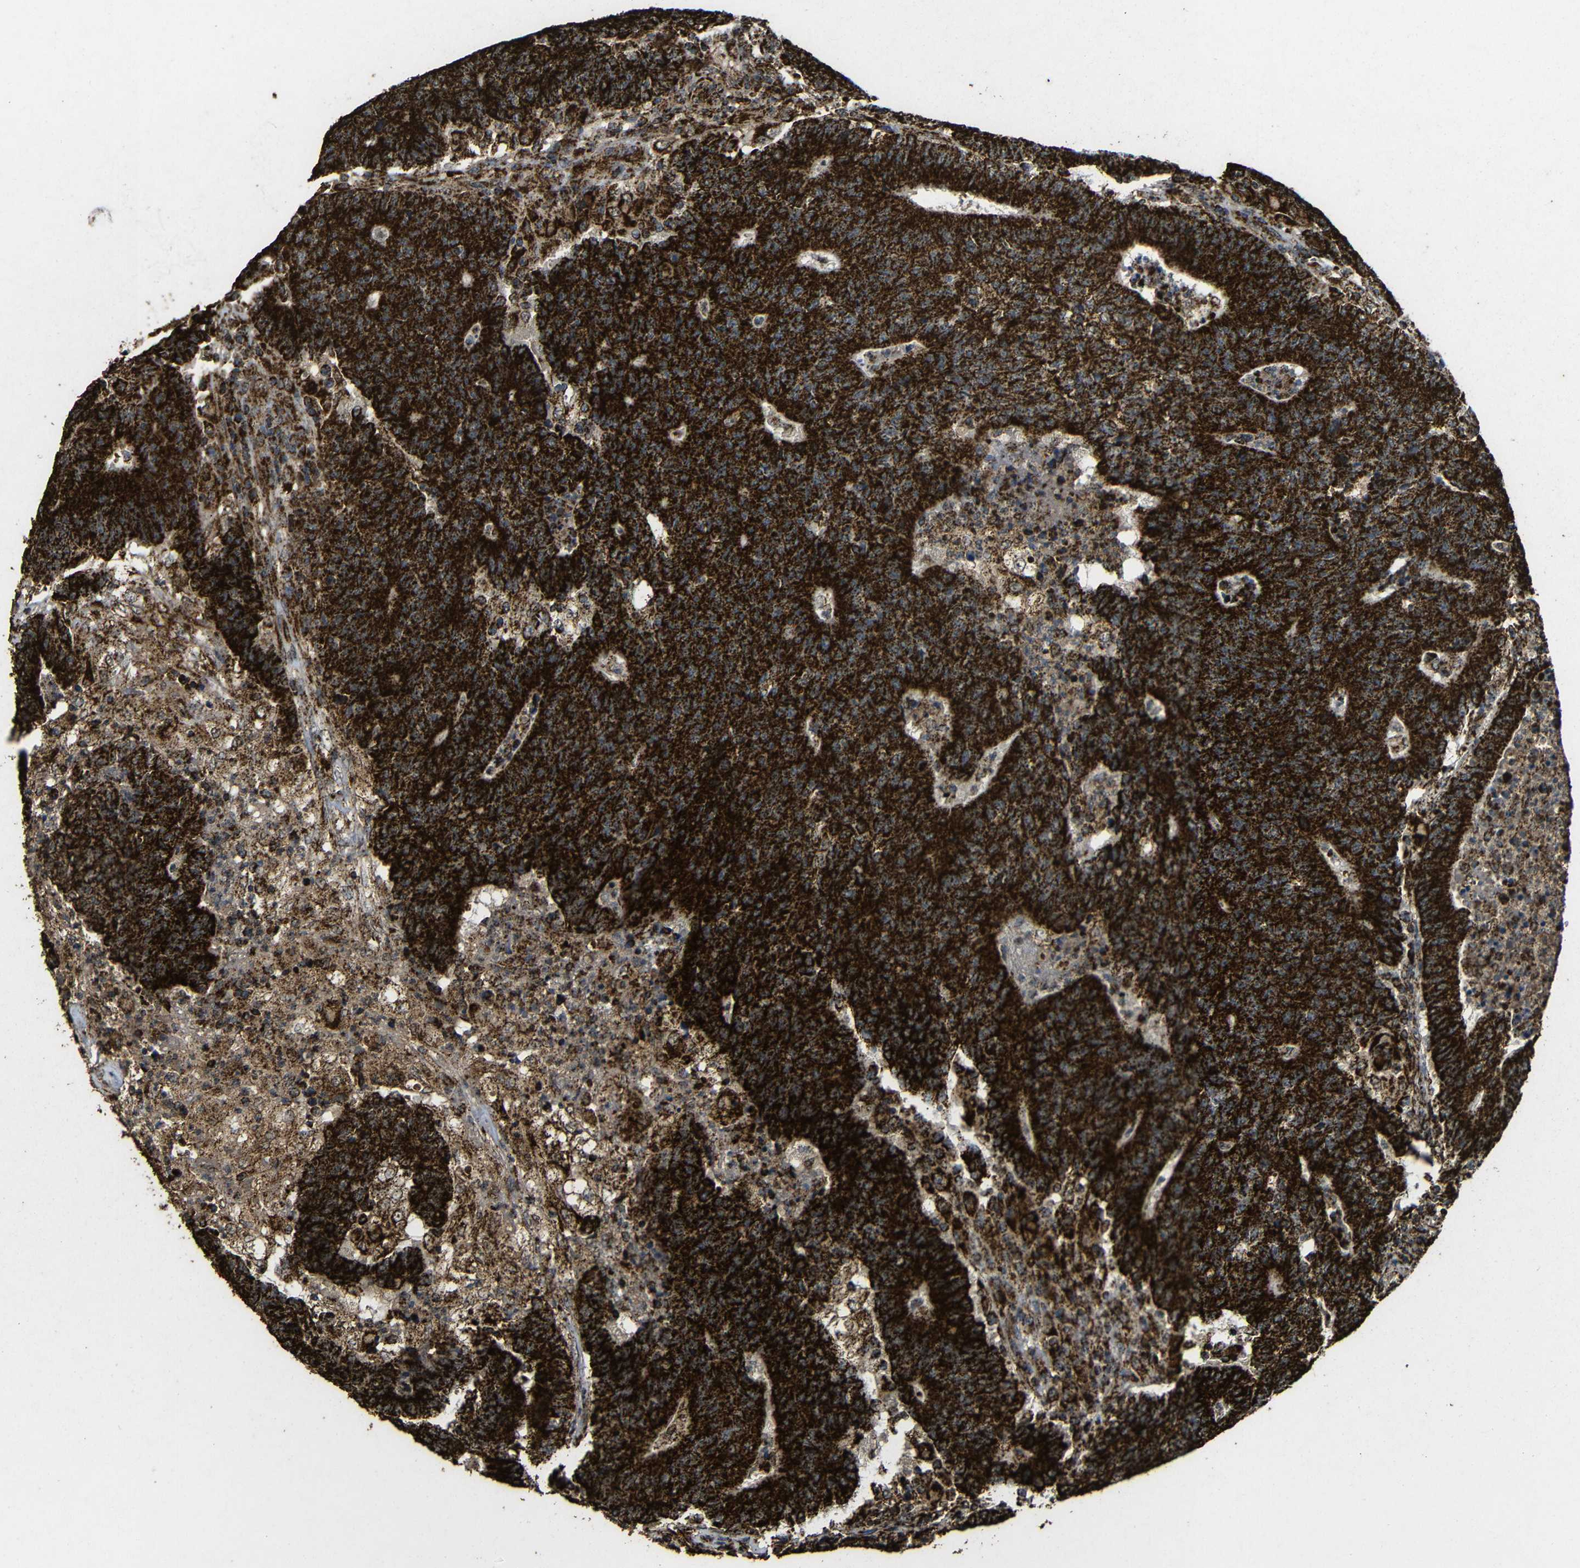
{"staining": {"intensity": "strong", "quantity": ">75%", "location": "cytoplasmic/membranous"}, "tissue": "colorectal cancer", "cell_type": "Tumor cells", "image_type": "cancer", "snomed": [{"axis": "morphology", "description": "Normal tissue, NOS"}, {"axis": "morphology", "description": "Adenocarcinoma, NOS"}, {"axis": "topography", "description": "Colon"}], "caption": "The photomicrograph shows staining of colorectal cancer, revealing strong cytoplasmic/membranous protein staining (brown color) within tumor cells. The staining was performed using DAB, with brown indicating positive protein expression. Nuclei are stained blue with hematoxylin.", "gene": "ATP5F1A", "patient": {"sex": "female", "age": 75}}